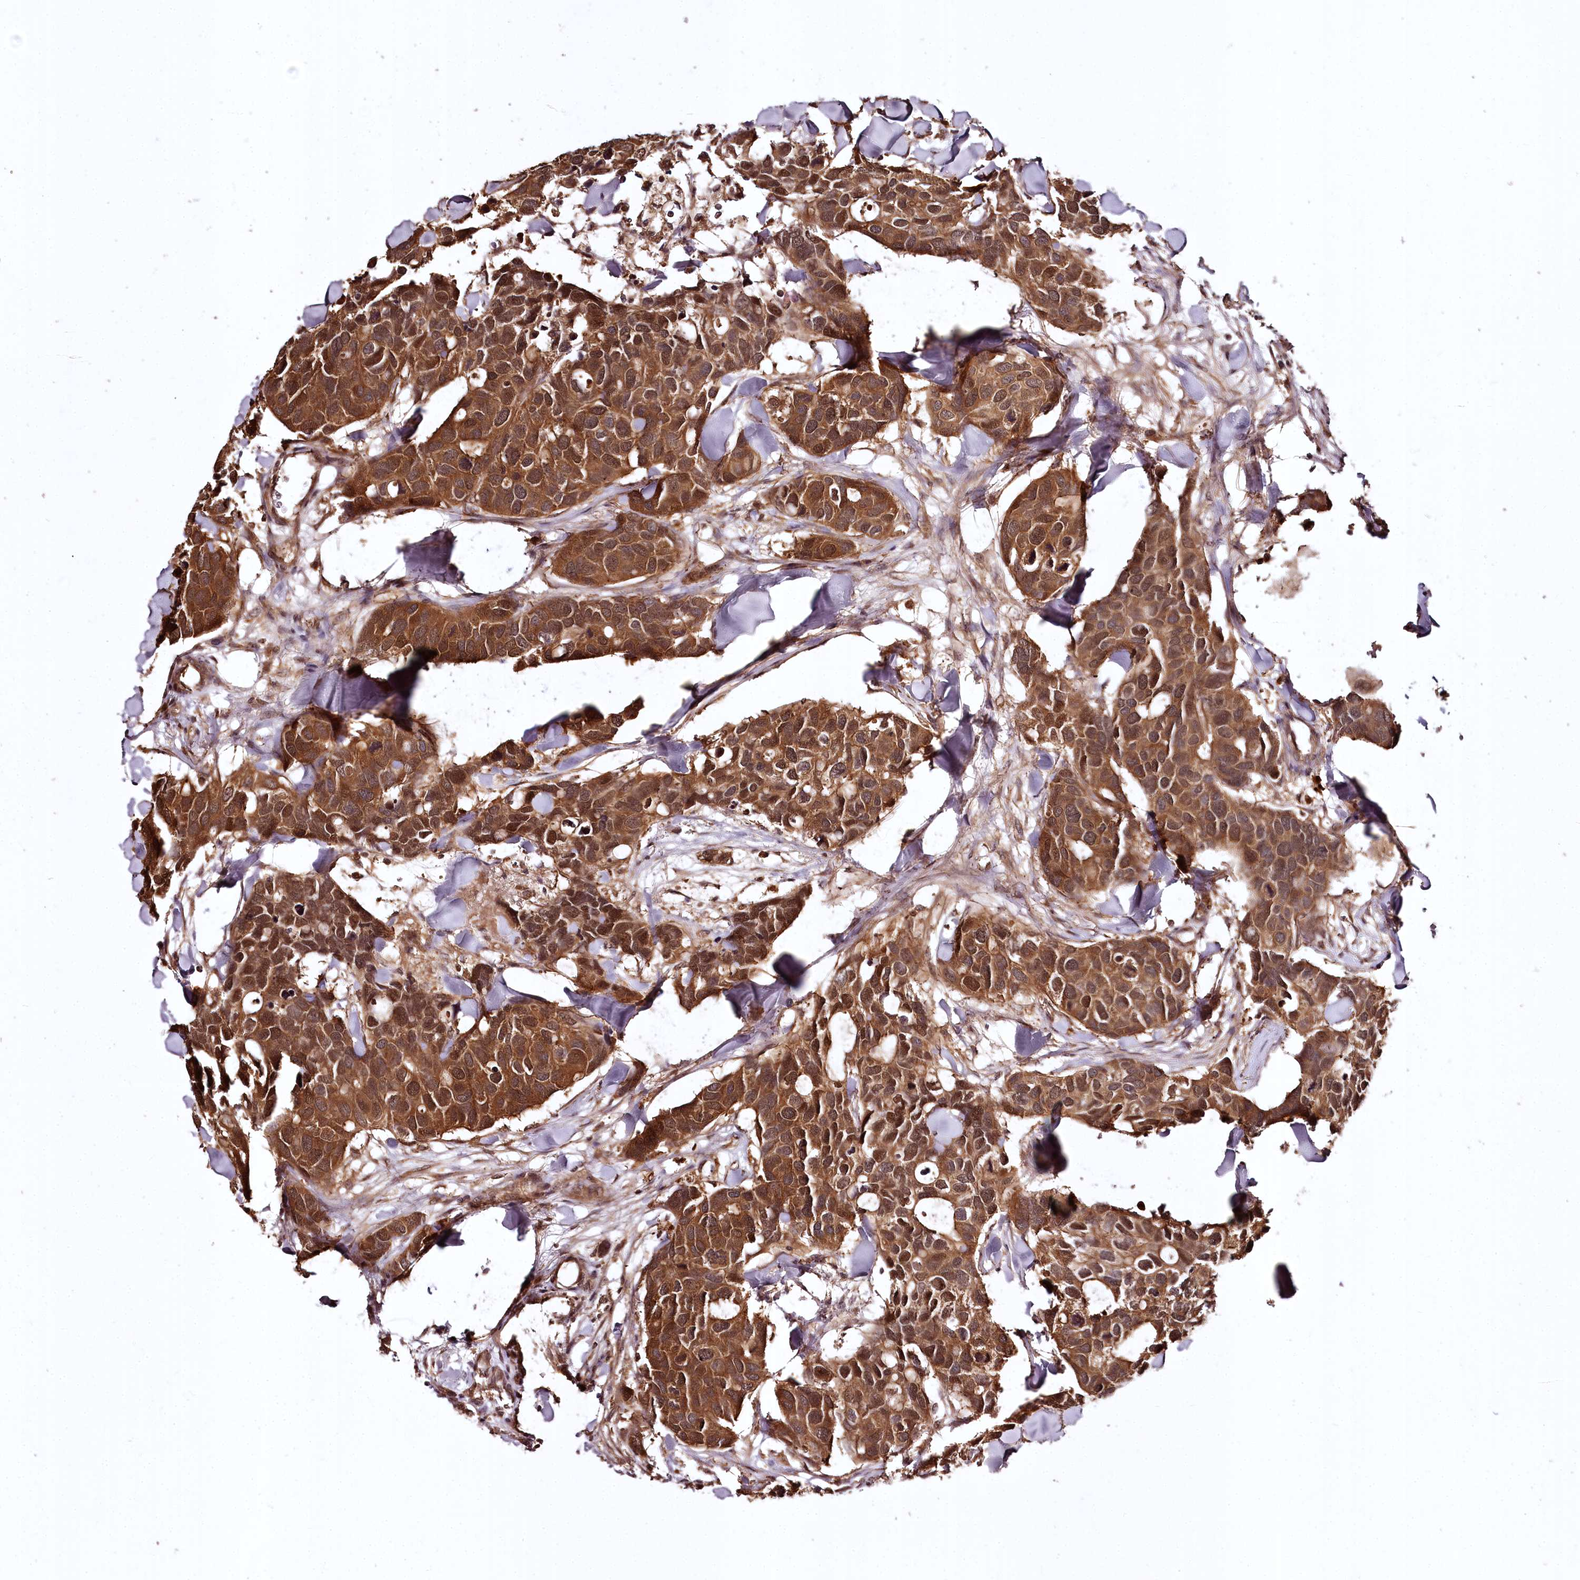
{"staining": {"intensity": "strong", "quantity": ">75%", "location": "cytoplasmic/membranous,nuclear"}, "tissue": "breast cancer", "cell_type": "Tumor cells", "image_type": "cancer", "snomed": [{"axis": "morphology", "description": "Duct carcinoma"}, {"axis": "topography", "description": "Breast"}], "caption": "IHC (DAB (3,3'-diaminobenzidine)) staining of human breast cancer exhibits strong cytoplasmic/membranous and nuclear protein expression in approximately >75% of tumor cells.", "gene": "TTC12", "patient": {"sex": "female", "age": 83}}